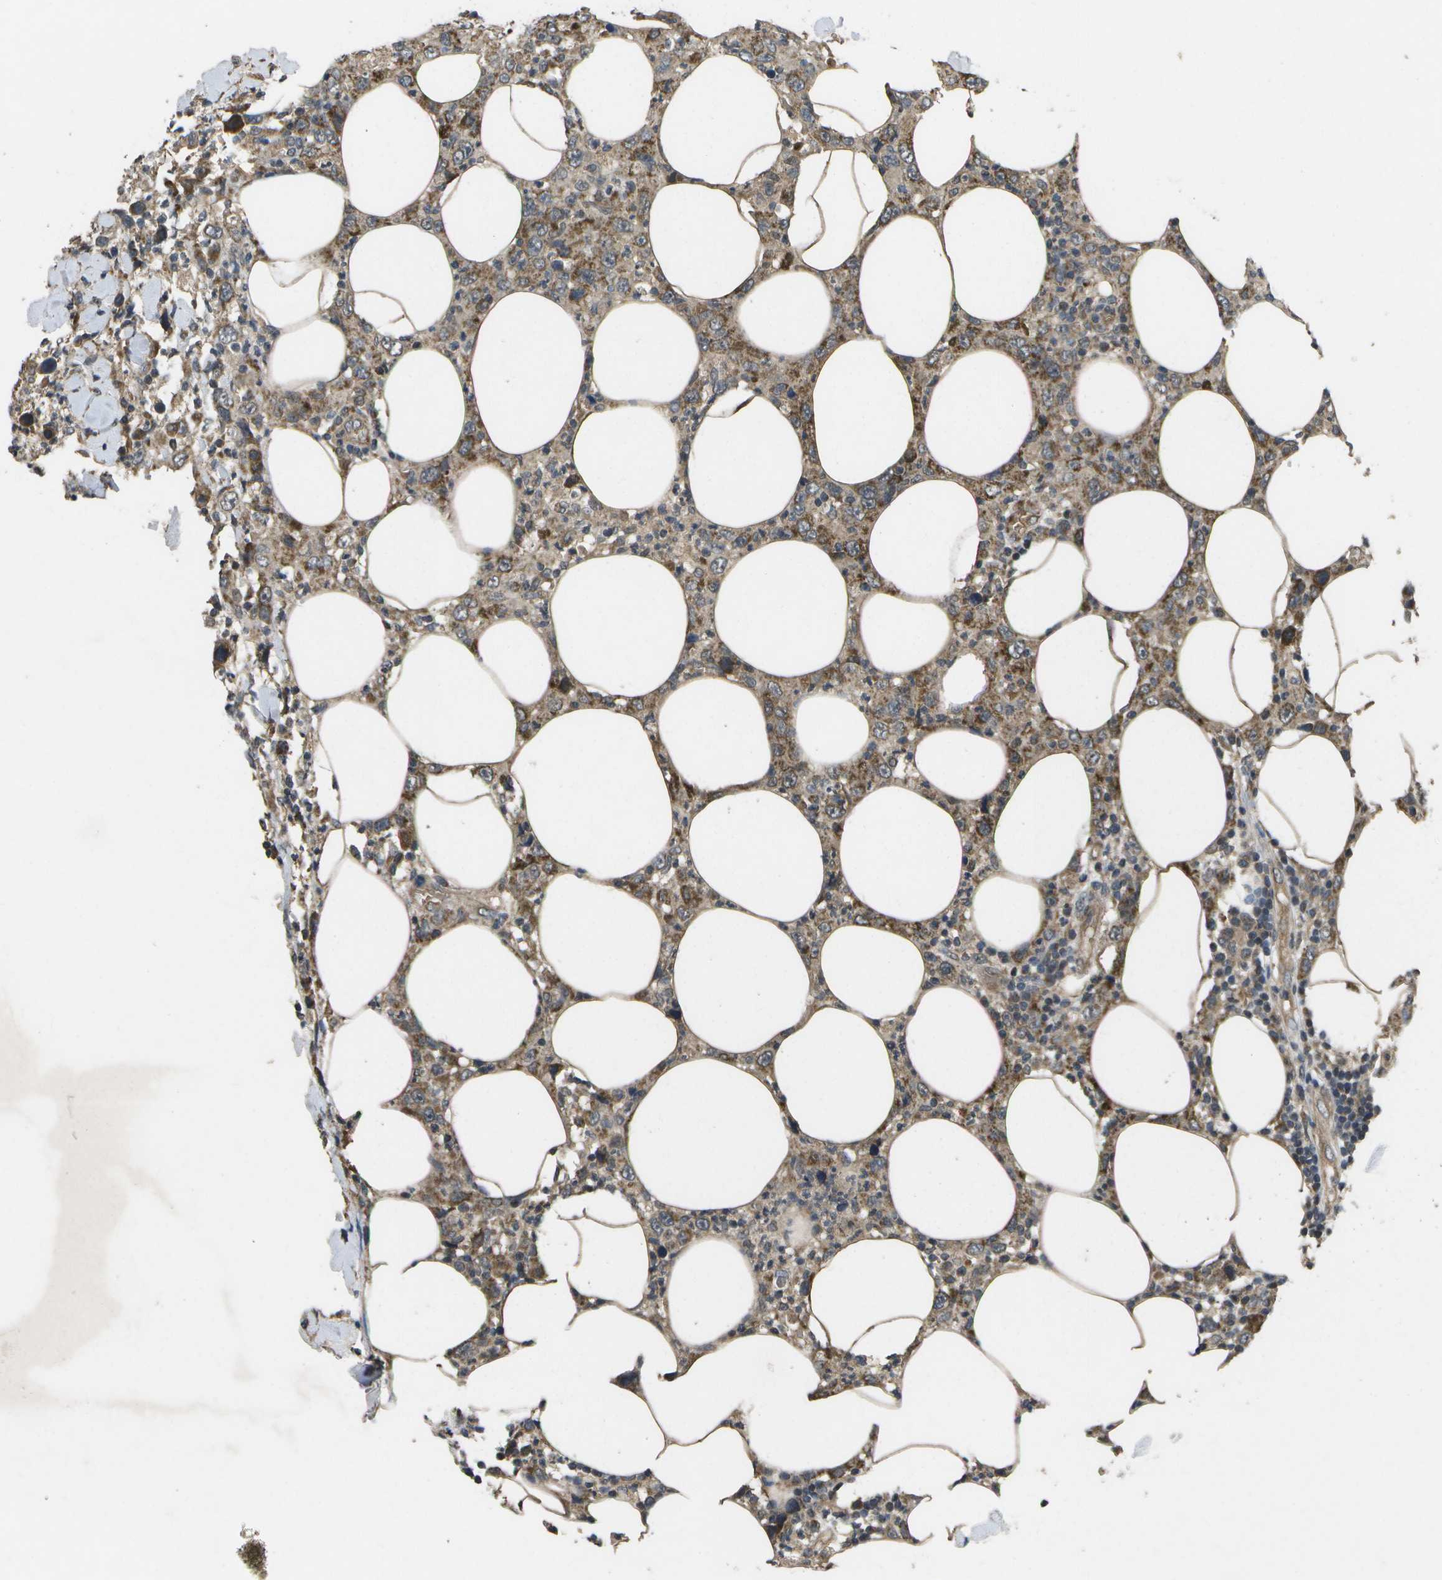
{"staining": {"intensity": "moderate", "quantity": ">75%", "location": "cytoplasmic/membranous"}, "tissue": "thyroid cancer", "cell_type": "Tumor cells", "image_type": "cancer", "snomed": [{"axis": "morphology", "description": "Carcinoma, NOS"}, {"axis": "topography", "description": "Thyroid gland"}], "caption": "Immunohistochemistry (IHC) histopathology image of thyroid cancer (carcinoma) stained for a protein (brown), which demonstrates medium levels of moderate cytoplasmic/membranous staining in approximately >75% of tumor cells.", "gene": "ALAS1", "patient": {"sex": "female", "age": 77}}